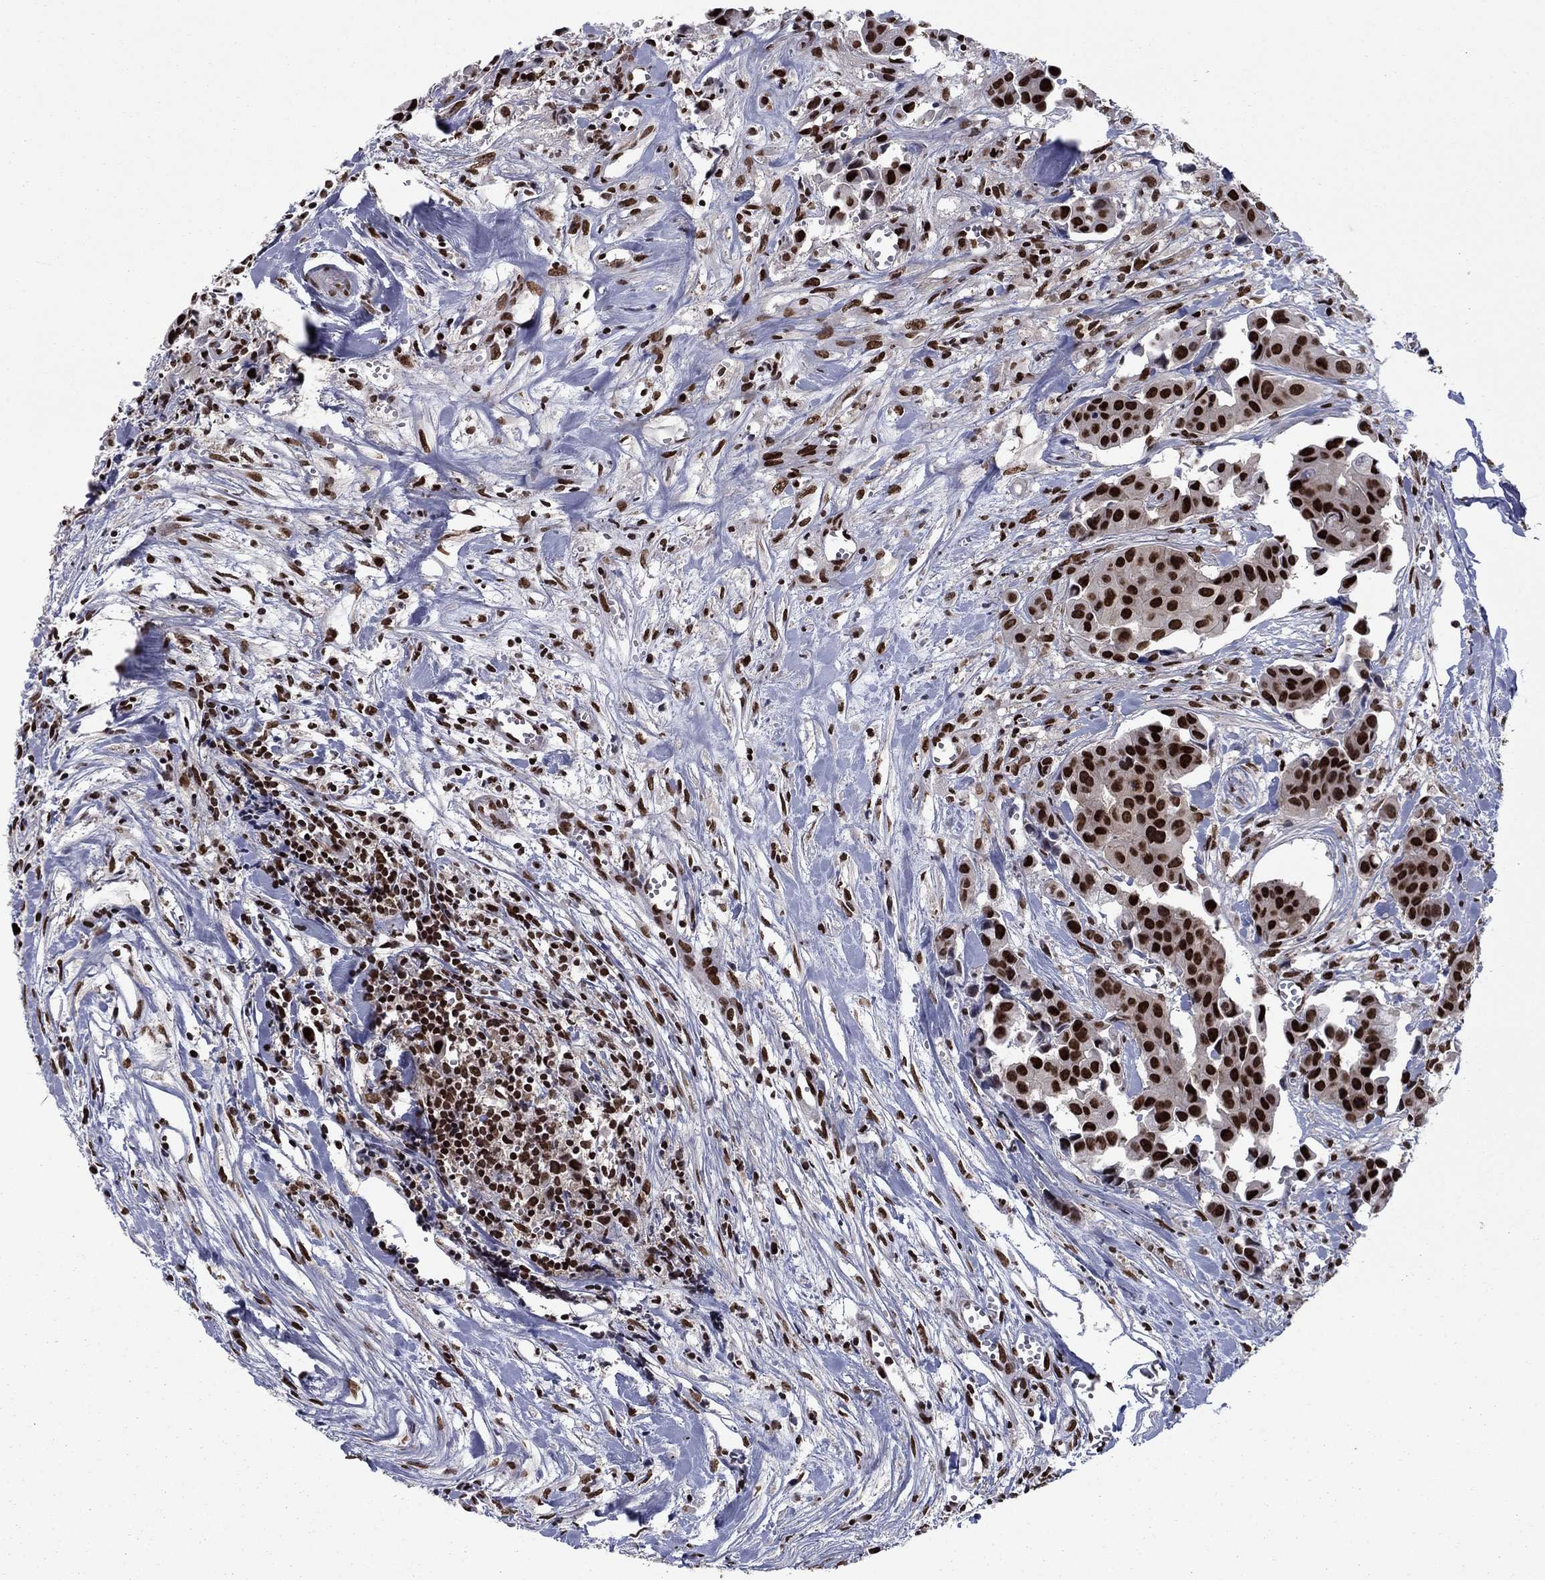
{"staining": {"intensity": "strong", "quantity": ">75%", "location": "nuclear"}, "tissue": "head and neck cancer", "cell_type": "Tumor cells", "image_type": "cancer", "snomed": [{"axis": "morphology", "description": "Adenocarcinoma, NOS"}, {"axis": "topography", "description": "Head-Neck"}], "caption": "DAB immunohistochemical staining of head and neck cancer (adenocarcinoma) shows strong nuclear protein staining in about >75% of tumor cells. Immunohistochemistry (ihc) stains the protein in brown and the nuclei are stained blue.", "gene": "USP54", "patient": {"sex": "male", "age": 76}}